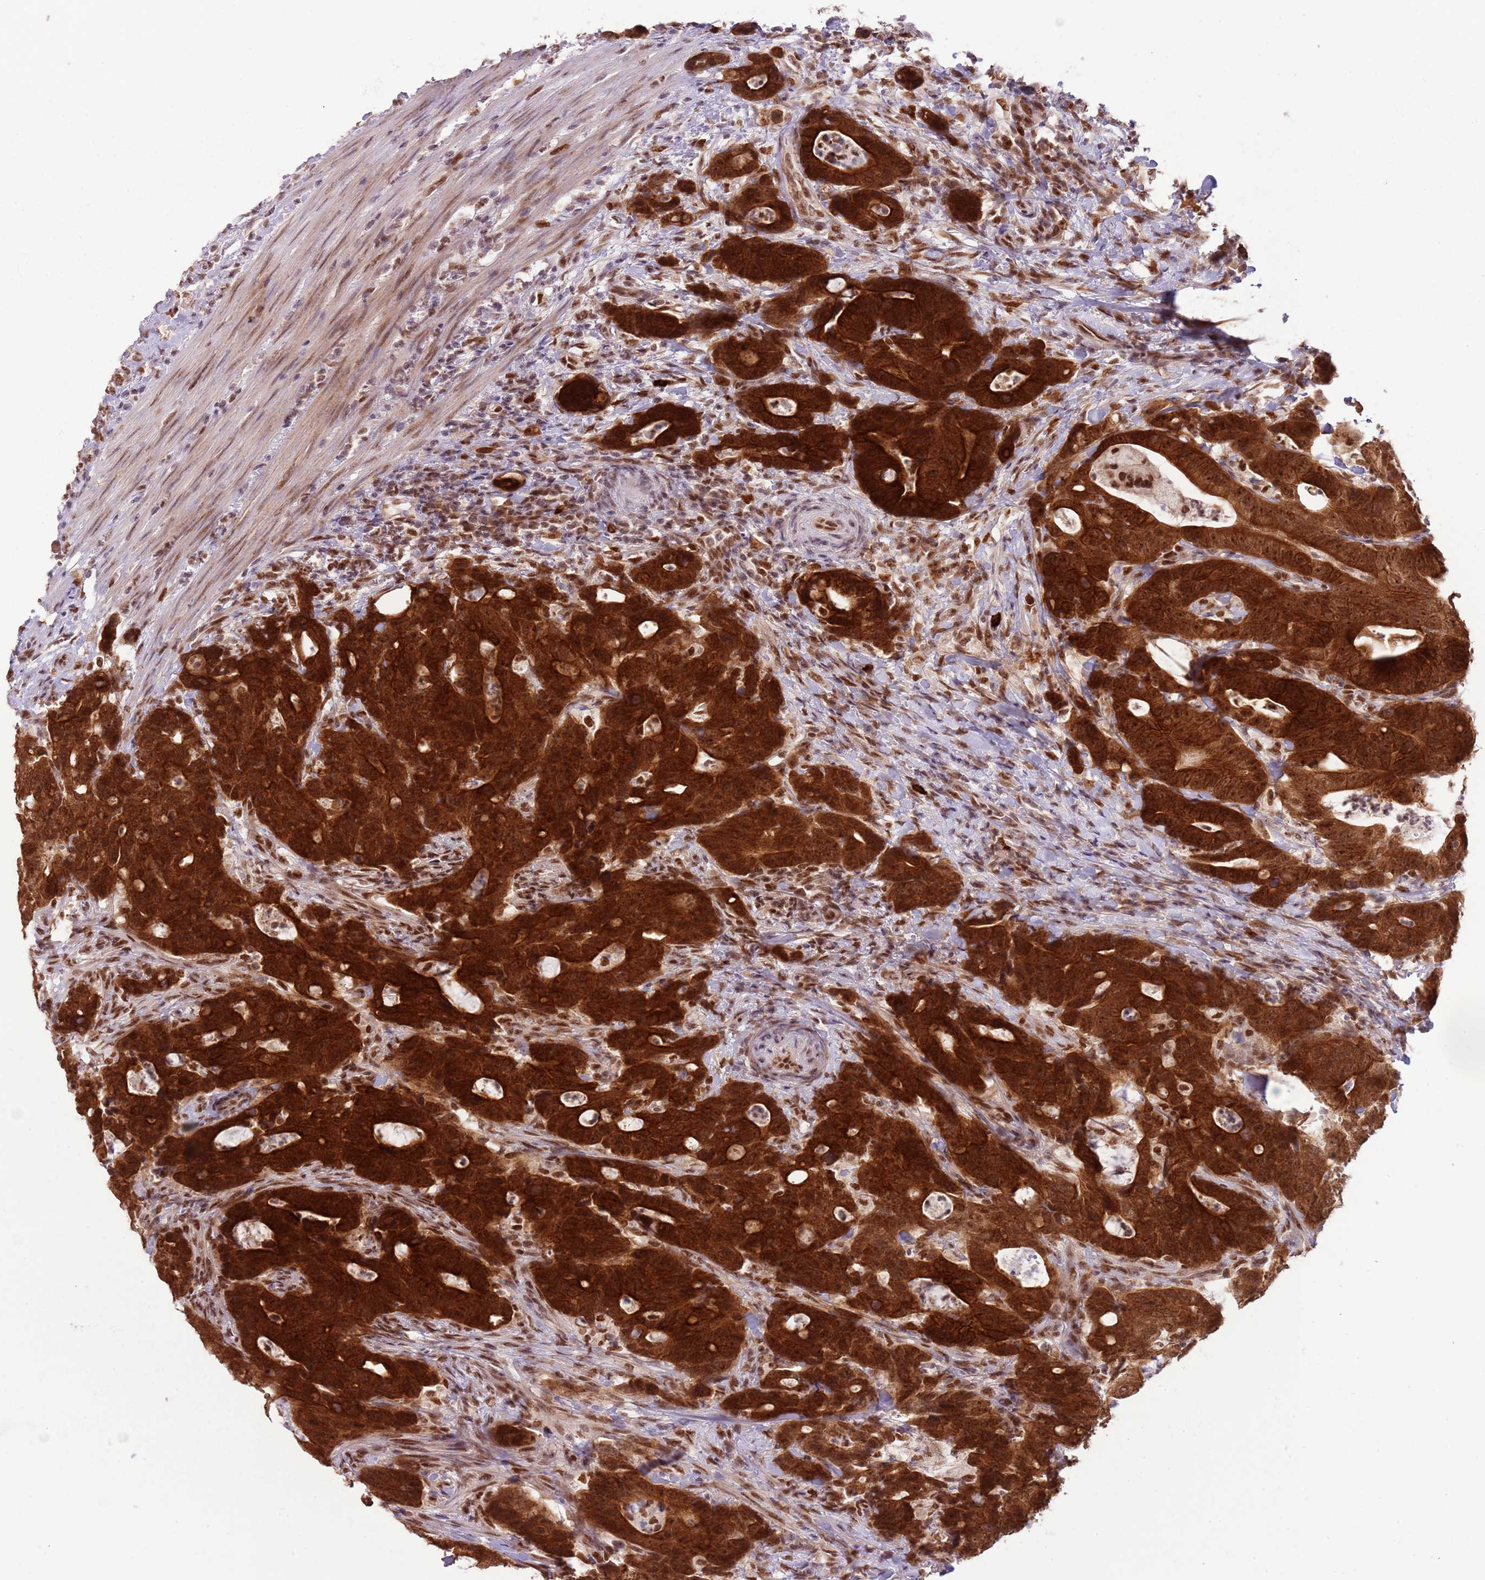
{"staining": {"intensity": "strong", "quantity": ">75%", "location": "cytoplasmic/membranous,nuclear"}, "tissue": "colorectal cancer", "cell_type": "Tumor cells", "image_type": "cancer", "snomed": [{"axis": "morphology", "description": "Adenocarcinoma, NOS"}, {"axis": "topography", "description": "Colon"}], "caption": "Protein expression analysis of human colorectal cancer (adenocarcinoma) reveals strong cytoplasmic/membranous and nuclear staining in about >75% of tumor cells.", "gene": "FAM120AOS", "patient": {"sex": "female", "age": 82}}